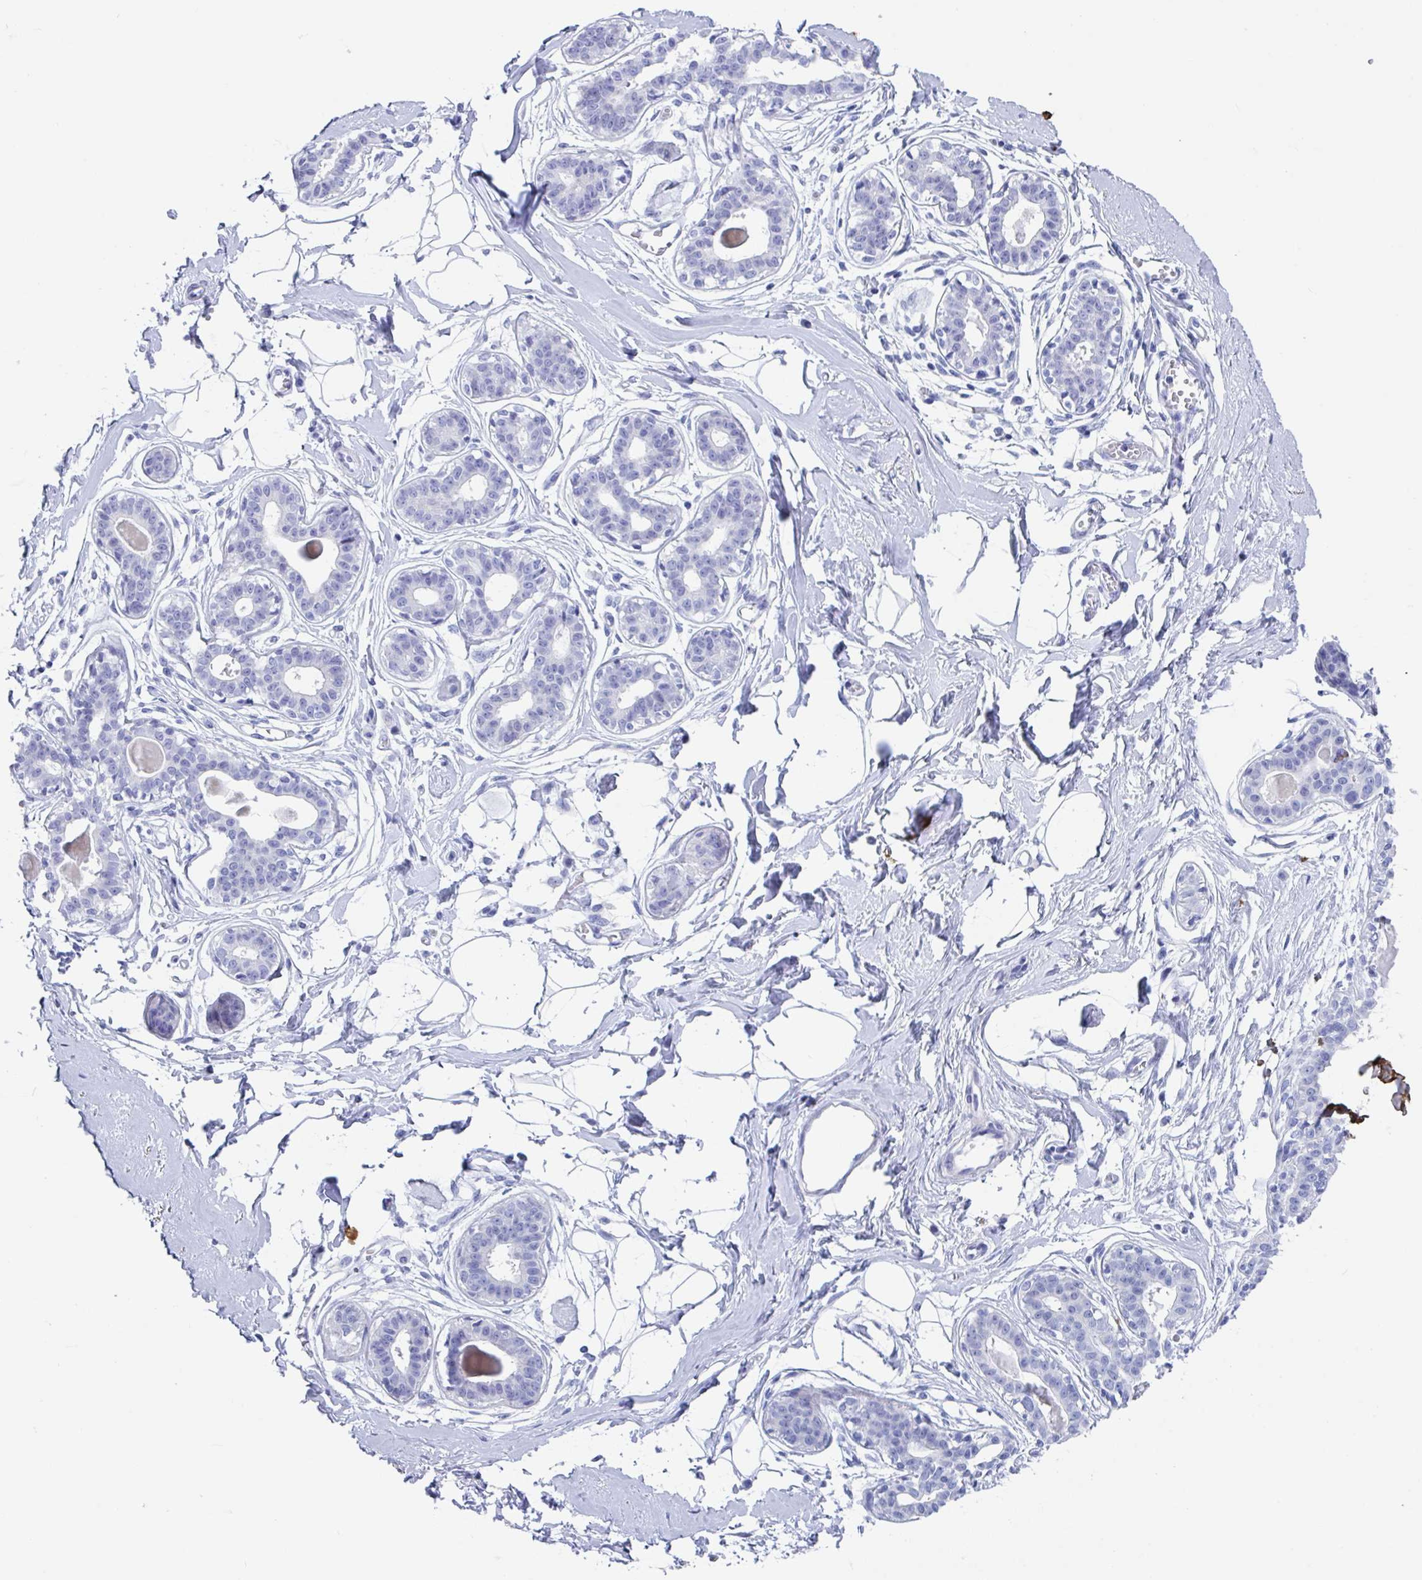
{"staining": {"intensity": "negative", "quantity": "none", "location": "none"}, "tissue": "breast", "cell_type": "Adipocytes", "image_type": "normal", "snomed": [{"axis": "morphology", "description": "Normal tissue, NOS"}, {"axis": "topography", "description": "Breast"}], "caption": "Protein analysis of normal breast demonstrates no significant expression in adipocytes. (Stains: DAB immunohistochemistry (IHC) with hematoxylin counter stain, Microscopy: brightfield microscopy at high magnification).", "gene": "ZPBP", "patient": {"sex": "female", "age": 45}}